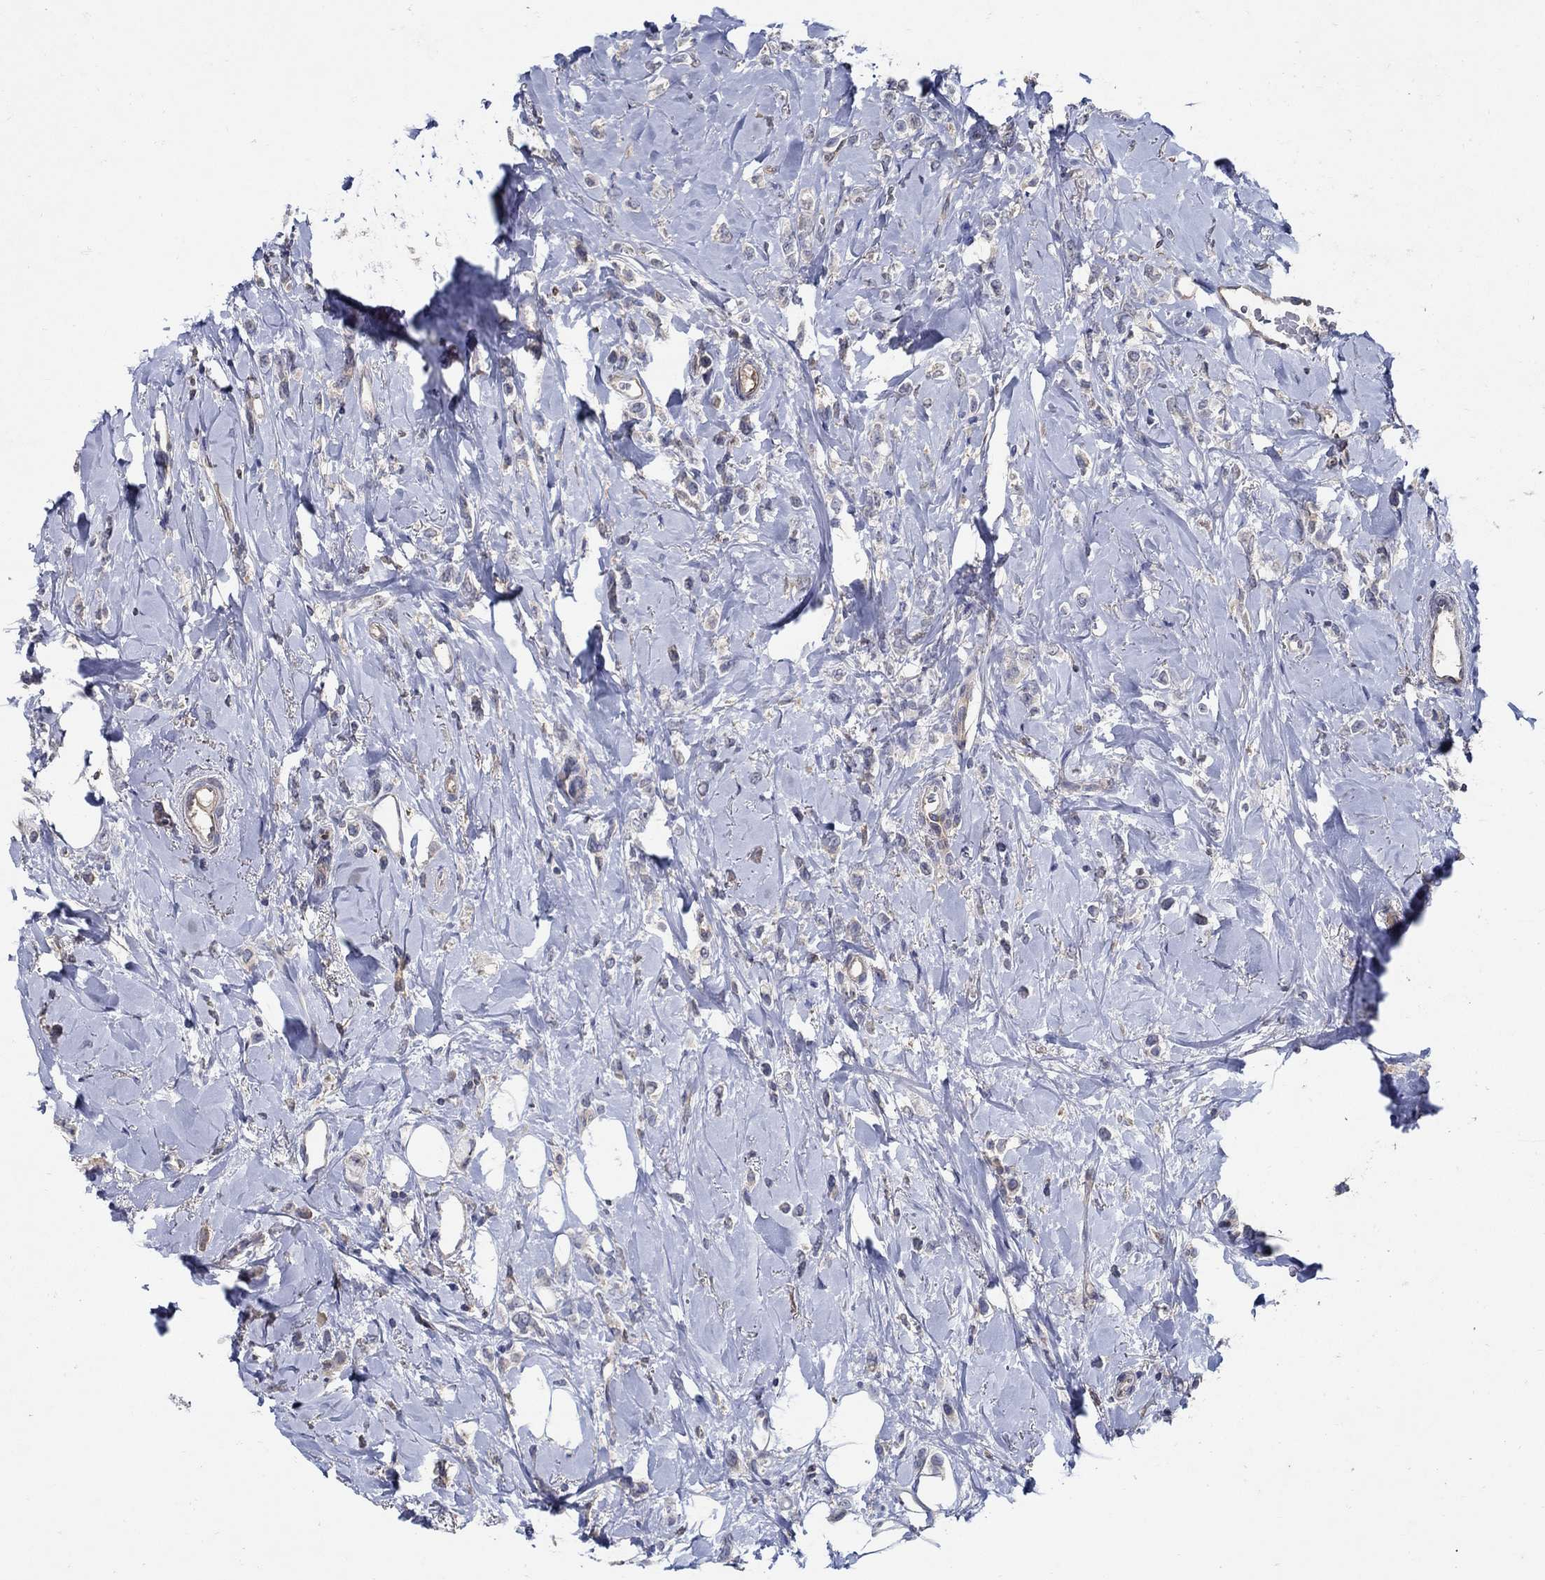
{"staining": {"intensity": "weak", "quantity": "<25%", "location": "cytoplasmic/membranous"}, "tissue": "breast cancer", "cell_type": "Tumor cells", "image_type": "cancer", "snomed": [{"axis": "morphology", "description": "Lobular carcinoma"}, {"axis": "topography", "description": "Breast"}], "caption": "Photomicrograph shows no protein positivity in tumor cells of breast lobular carcinoma tissue.", "gene": "MTHFR", "patient": {"sex": "female", "age": 66}}